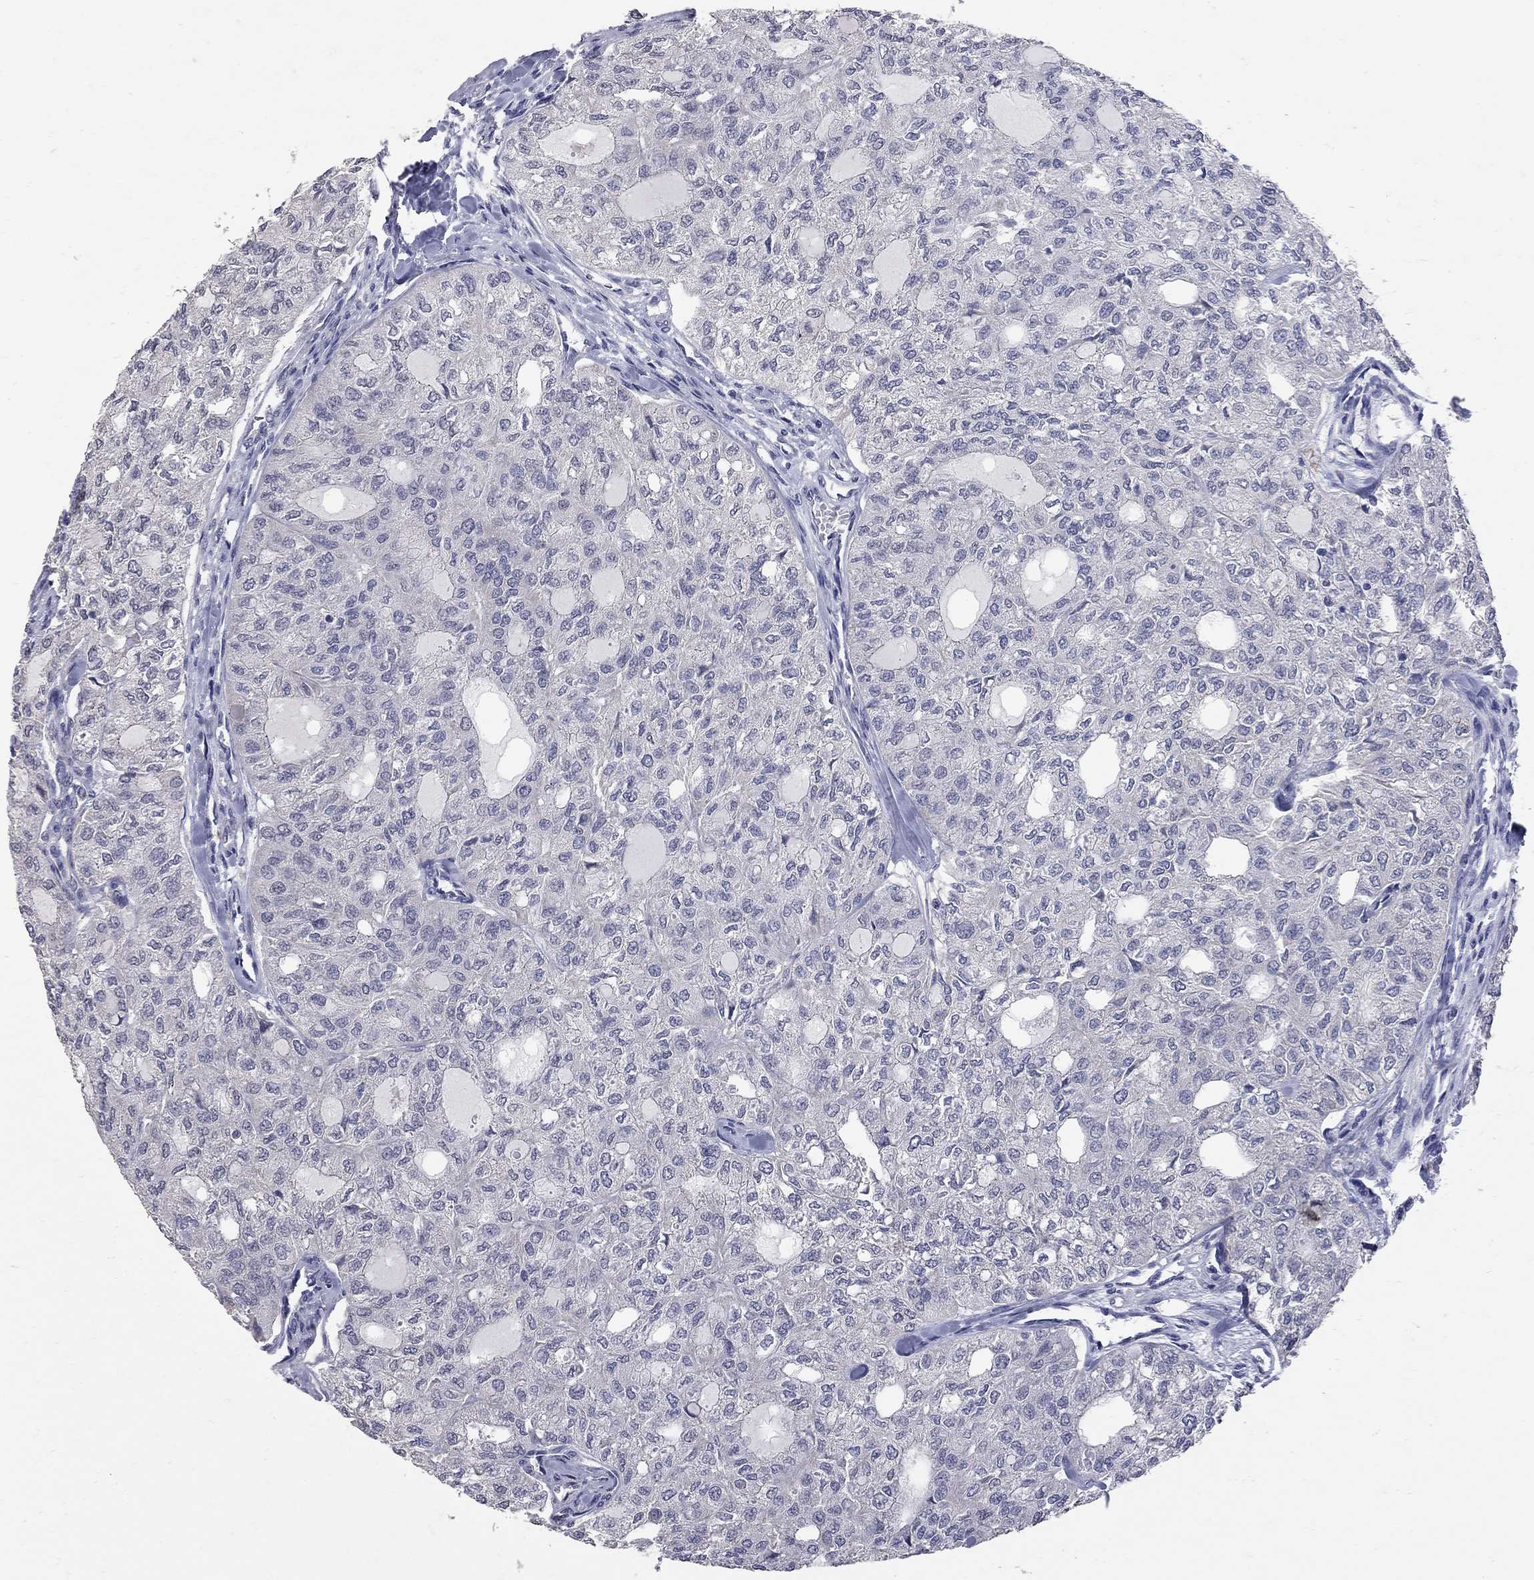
{"staining": {"intensity": "negative", "quantity": "none", "location": "none"}, "tissue": "thyroid cancer", "cell_type": "Tumor cells", "image_type": "cancer", "snomed": [{"axis": "morphology", "description": "Follicular adenoma carcinoma, NOS"}, {"axis": "topography", "description": "Thyroid gland"}], "caption": "Immunohistochemical staining of thyroid cancer demonstrates no significant expression in tumor cells.", "gene": "NOS2", "patient": {"sex": "male", "age": 75}}